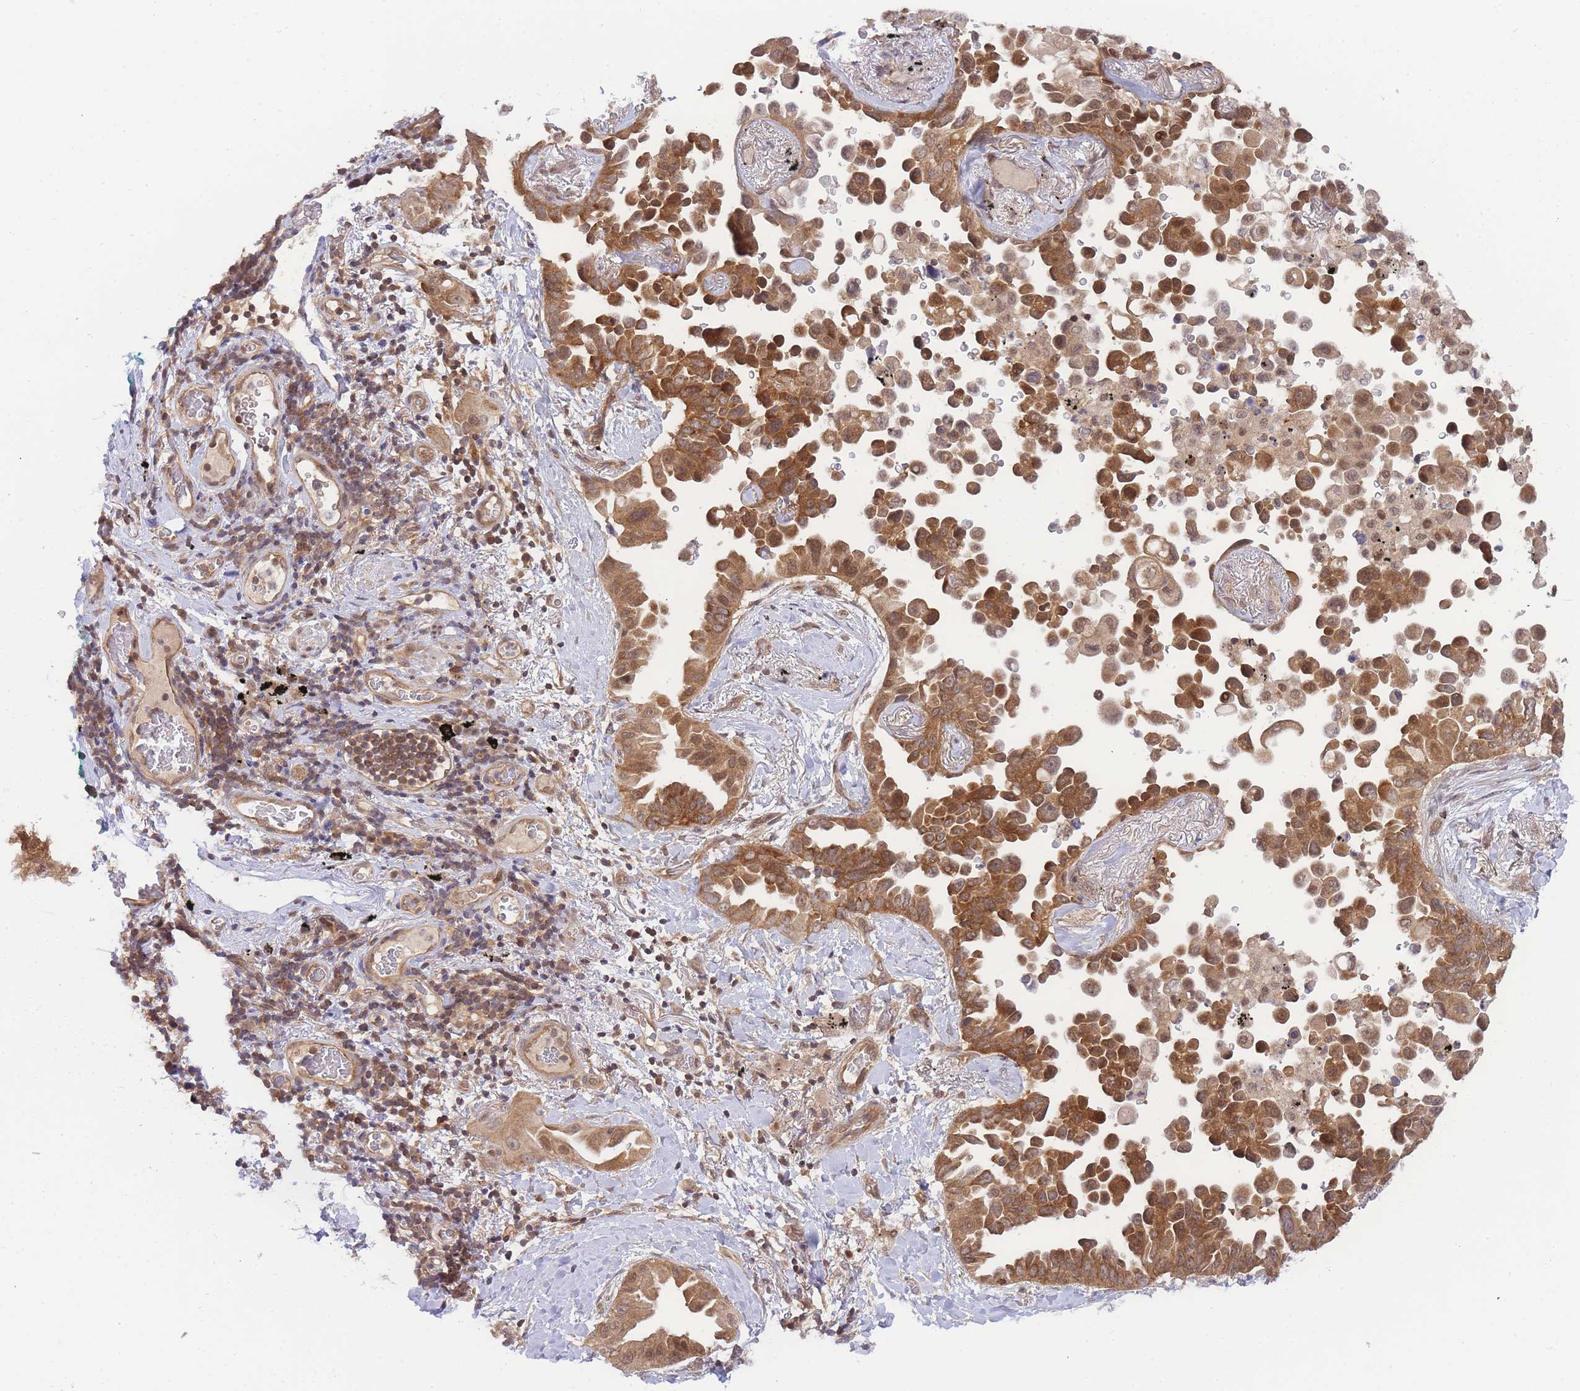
{"staining": {"intensity": "moderate", "quantity": "25%-75%", "location": "cytoplasmic/membranous,nuclear"}, "tissue": "lung cancer", "cell_type": "Tumor cells", "image_type": "cancer", "snomed": [{"axis": "morphology", "description": "Adenocarcinoma, NOS"}, {"axis": "topography", "description": "Lung"}], "caption": "High-magnification brightfield microscopy of adenocarcinoma (lung) stained with DAB (3,3'-diaminobenzidine) (brown) and counterstained with hematoxylin (blue). tumor cells exhibit moderate cytoplasmic/membranous and nuclear positivity is seen in about25%-75% of cells.", "gene": "KIAA1191", "patient": {"sex": "female", "age": 67}}